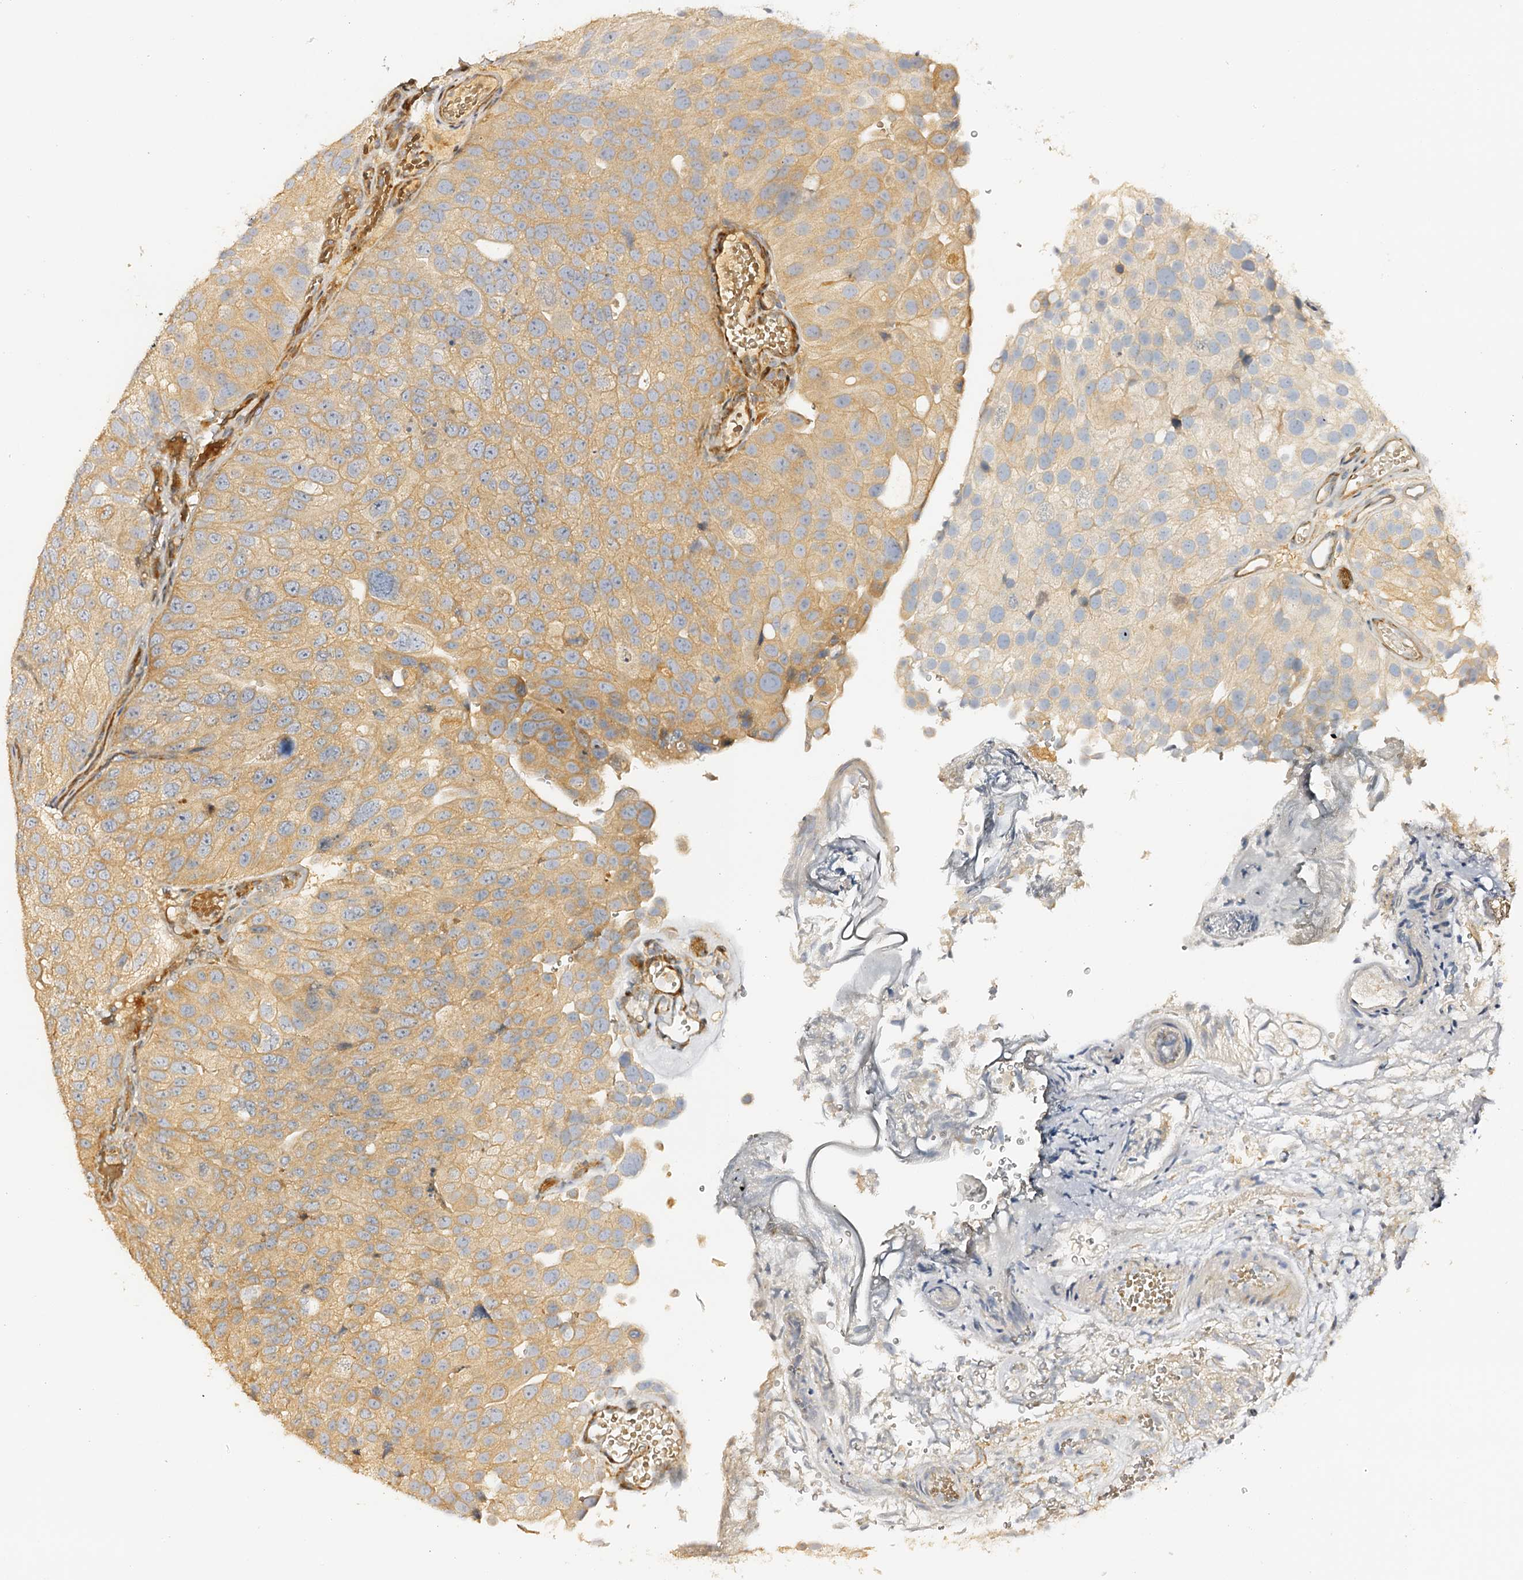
{"staining": {"intensity": "weak", "quantity": ">75%", "location": "cytoplasmic/membranous"}, "tissue": "urothelial cancer", "cell_type": "Tumor cells", "image_type": "cancer", "snomed": [{"axis": "morphology", "description": "Urothelial carcinoma, Low grade"}, {"axis": "topography", "description": "Urinary bladder"}], "caption": "Protein staining of urothelial carcinoma (low-grade) tissue demonstrates weak cytoplasmic/membranous staining in about >75% of tumor cells.", "gene": "DMXL2", "patient": {"sex": "male", "age": 78}}